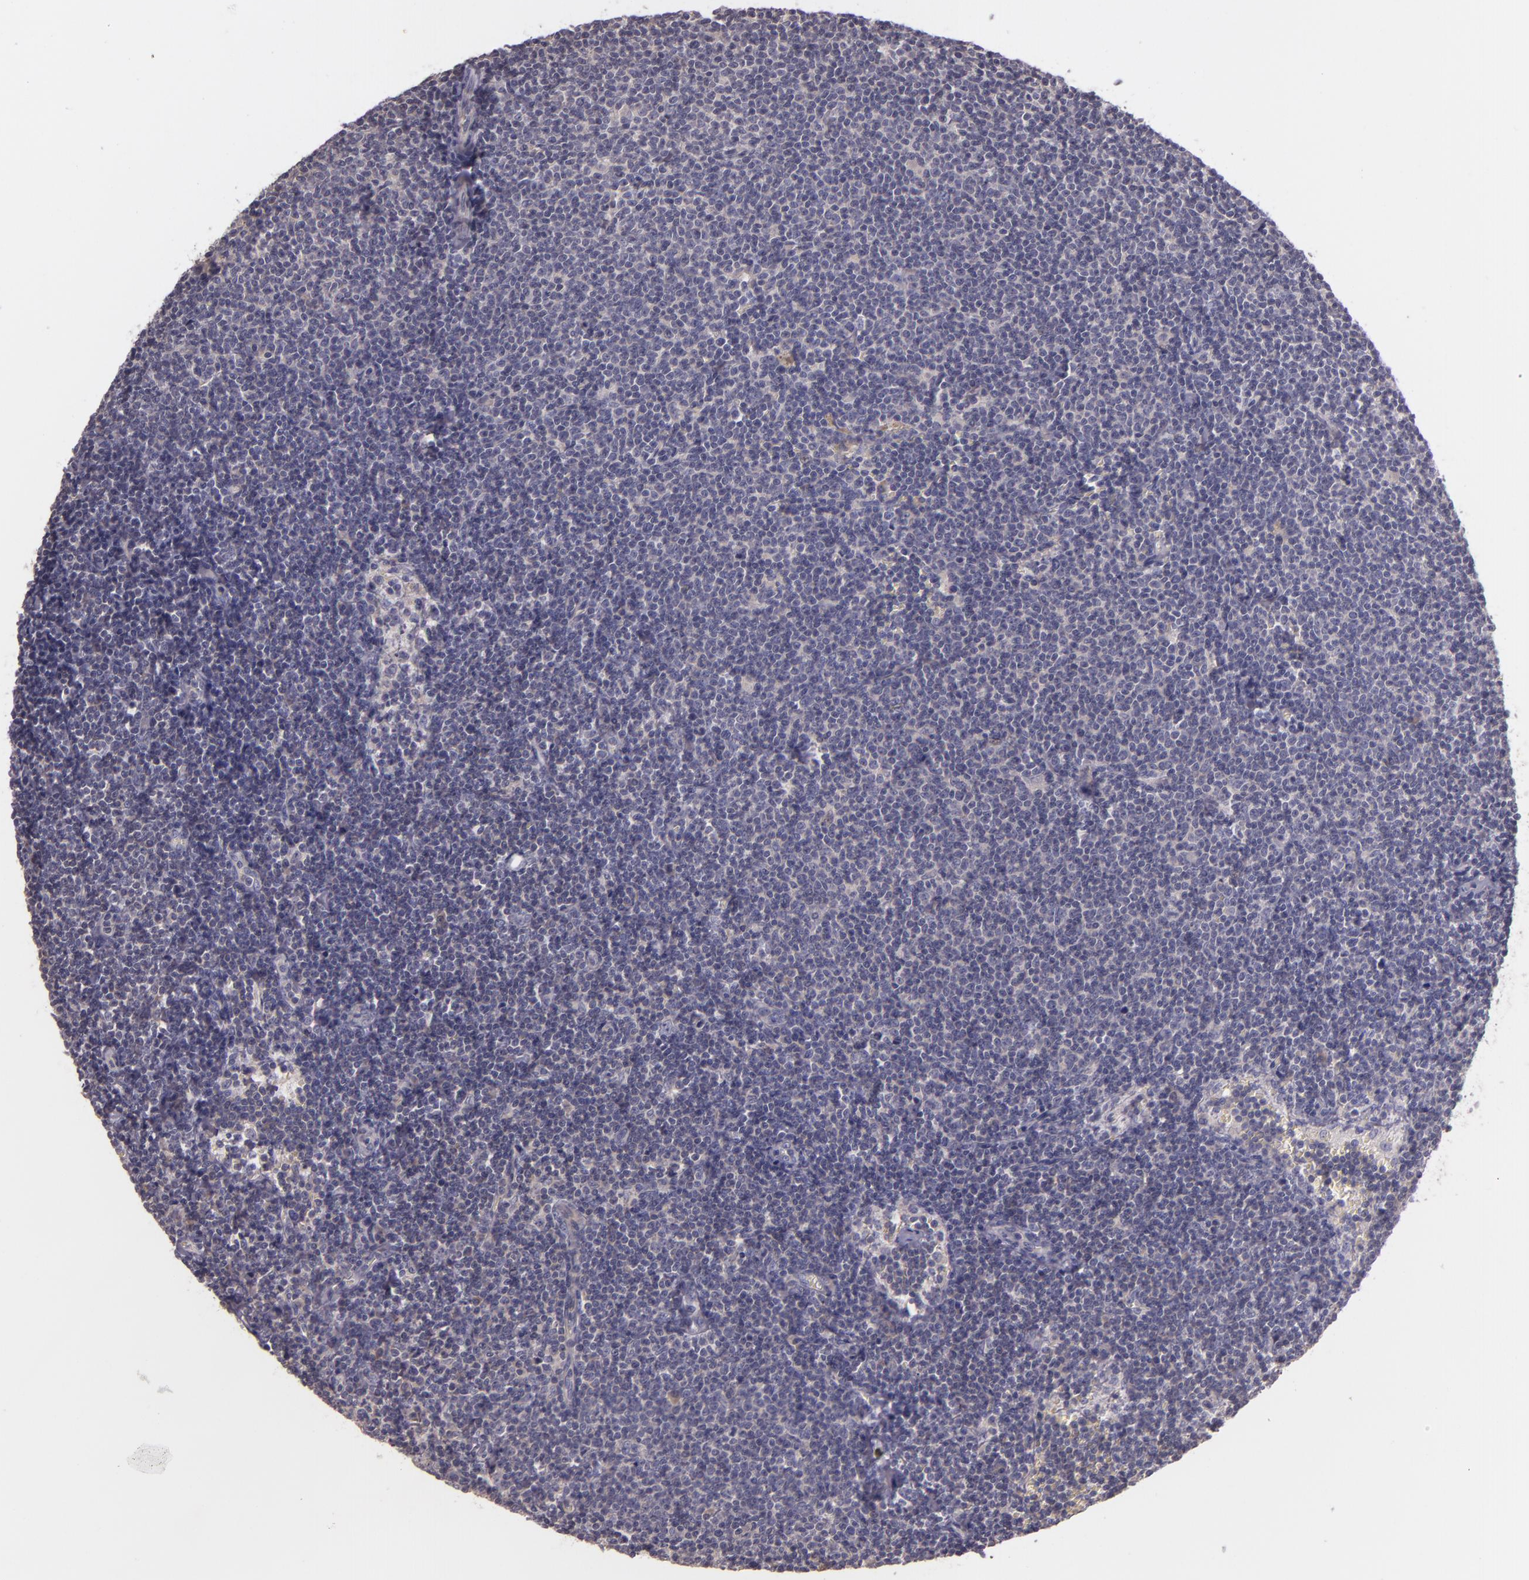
{"staining": {"intensity": "negative", "quantity": "none", "location": "none"}, "tissue": "lymphoma", "cell_type": "Tumor cells", "image_type": "cancer", "snomed": [{"axis": "morphology", "description": "Malignant lymphoma, non-Hodgkin's type, Low grade"}, {"axis": "topography", "description": "Lymph node"}], "caption": "High power microscopy photomicrograph of an immunohistochemistry image of lymphoma, revealing no significant expression in tumor cells. Nuclei are stained in blue.", "gene": "RALGAPA1", "patient": {"sex": "male", "age": 65}}